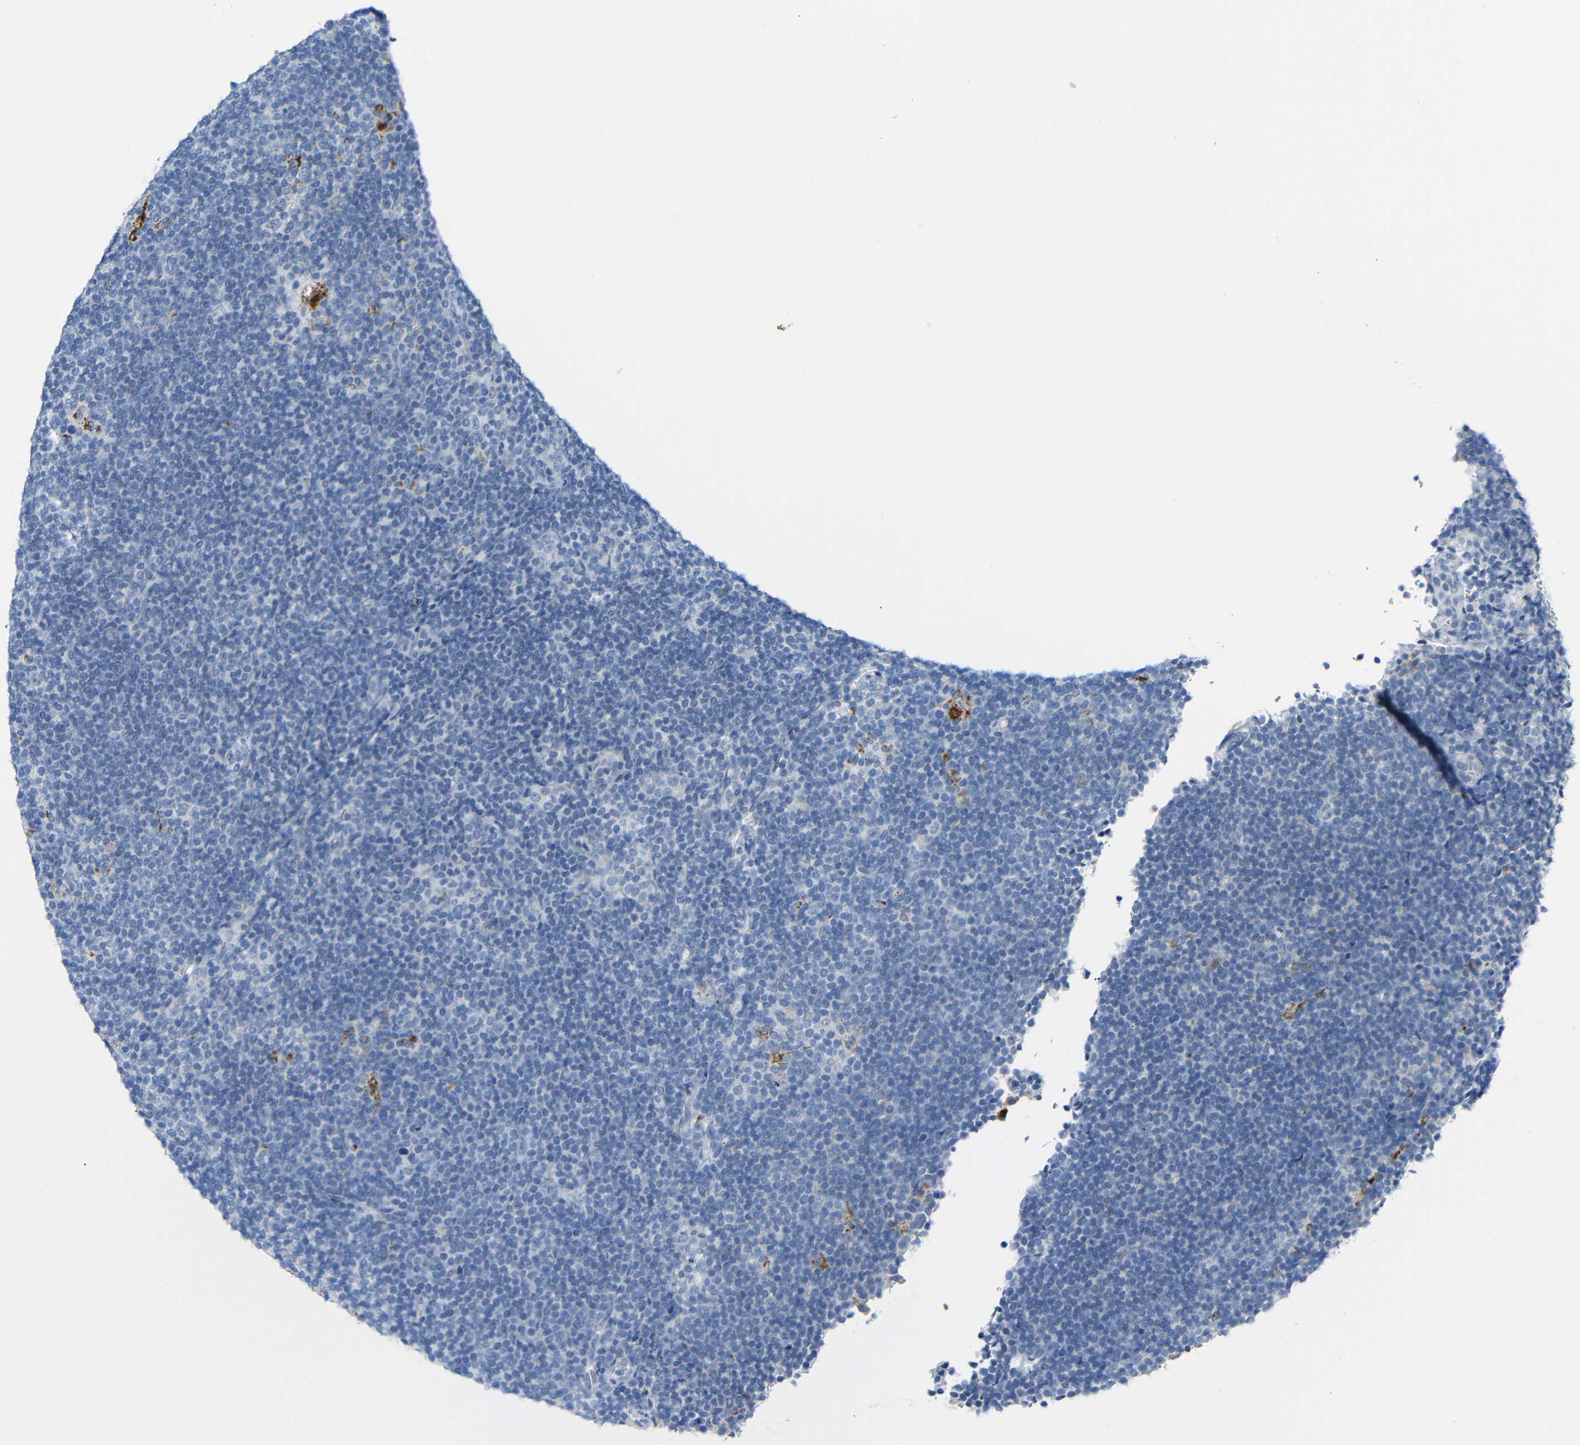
{"staining": {"intensity": "negative", "quantity": "none", "location": "none"}, "tissue": "lymphoma", "cell_type": "Tumor cells", "image_type": "cancer", "snomed": [{"axis": "morphology", "description": "Hodgkin's disease, NOS"}, {"axis": "topography", "description": "Lymph node"}], "caption": "Tumor cells show no significant expression in lymphoma.", "gene": "C15orf48", "patient": {"sex": "female", "age": 57}}